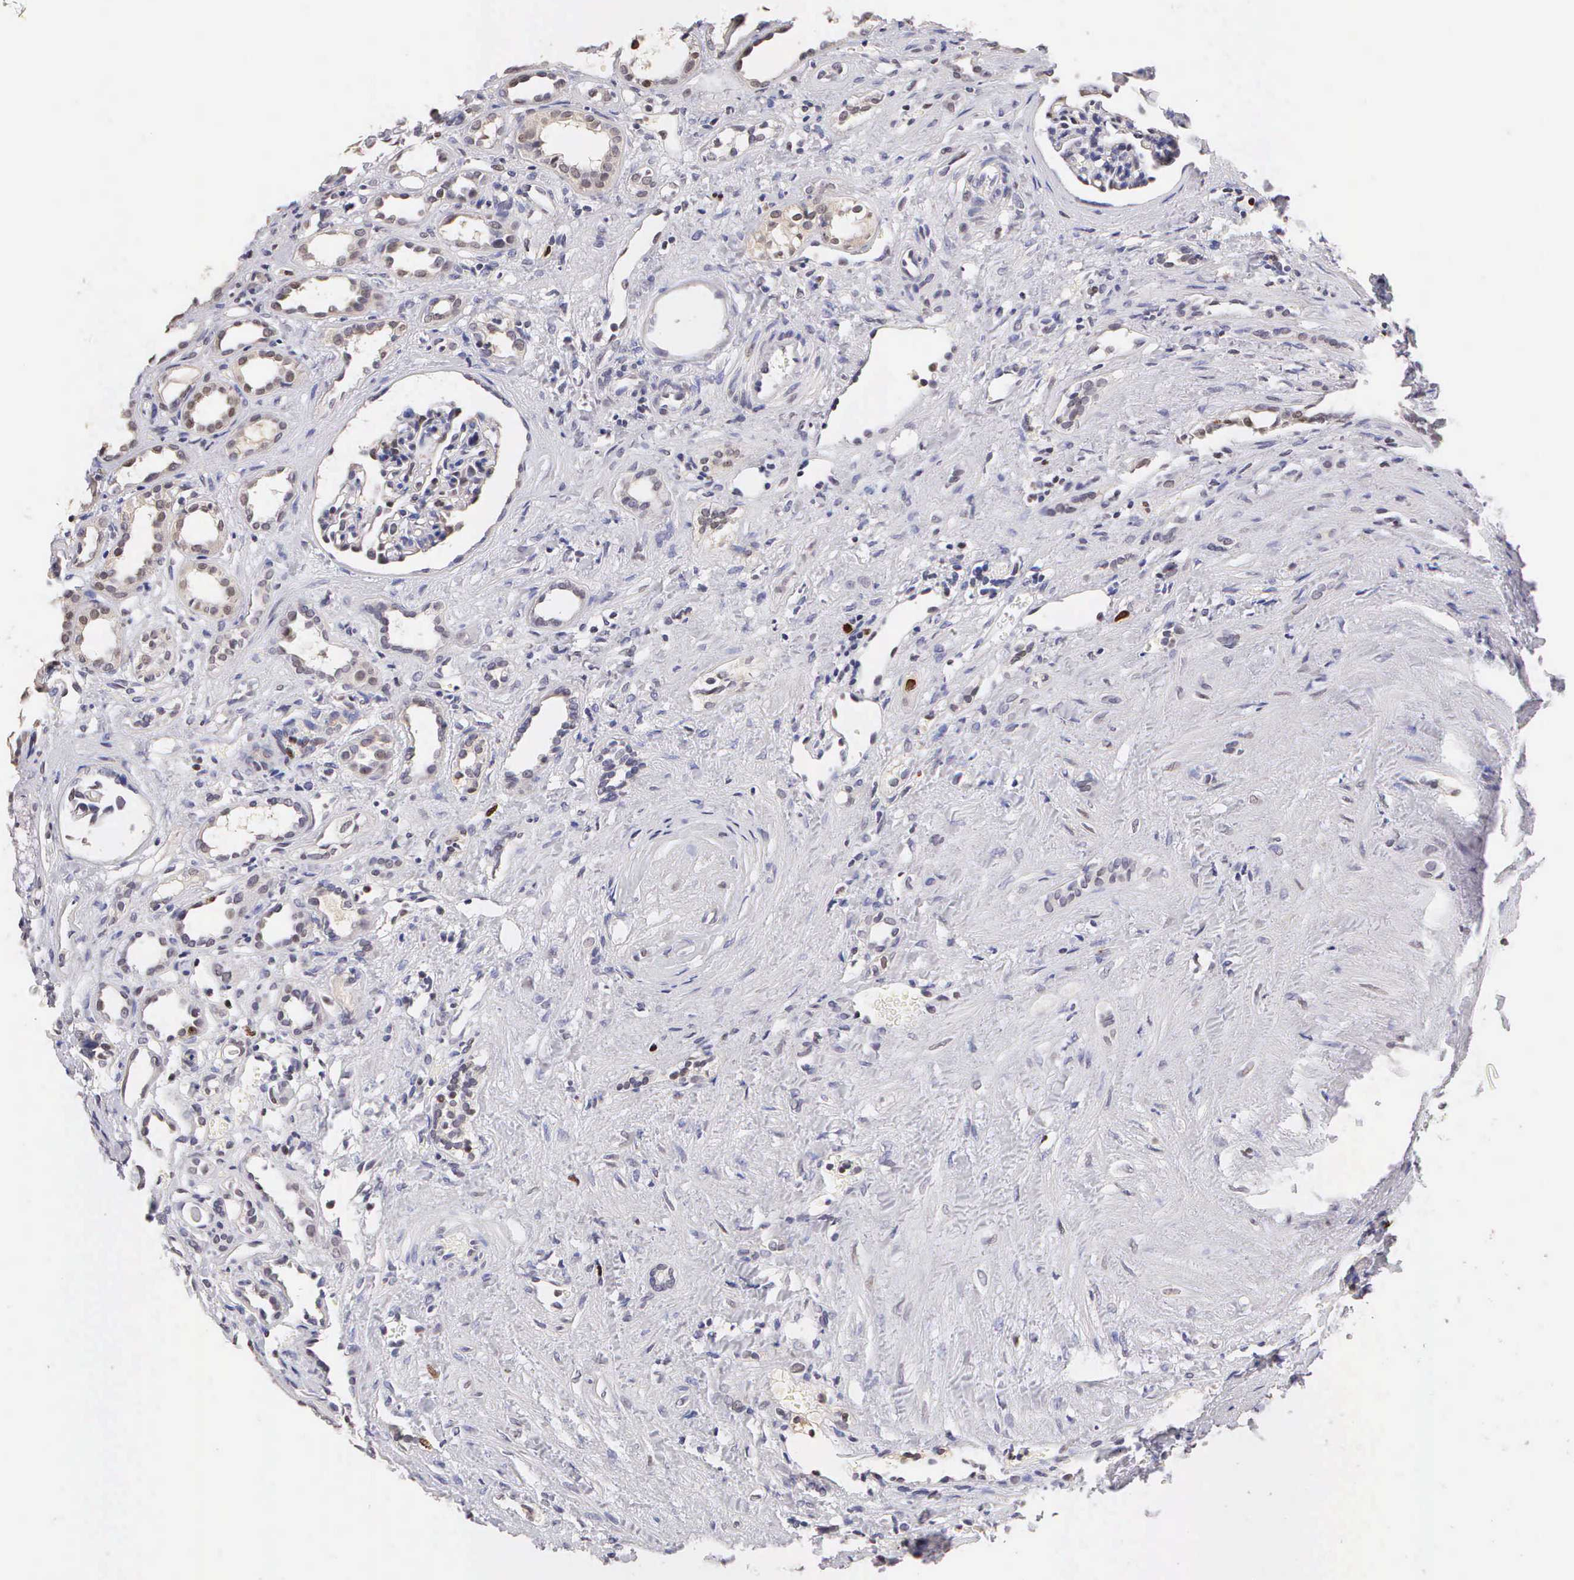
{"staining": {"intensity": "negative", "quantity": "none", "location": "none"}, "tissue": "kidney", "cell_type": "Cells in glomeruli", "image_type": "normal", "snomed": [{"axis": "morphology", "description": "Normal tissue, NOS"}, {"axis": "topography", "description": "Kidney"}], "caption": "Cells in glomeruli show no significant expression in unremarkable kidney. (DAB immunohistochemistry (IHC), high magnification).", "gene": "MKI67", "patient": {"sex": "male", "age": 36}}